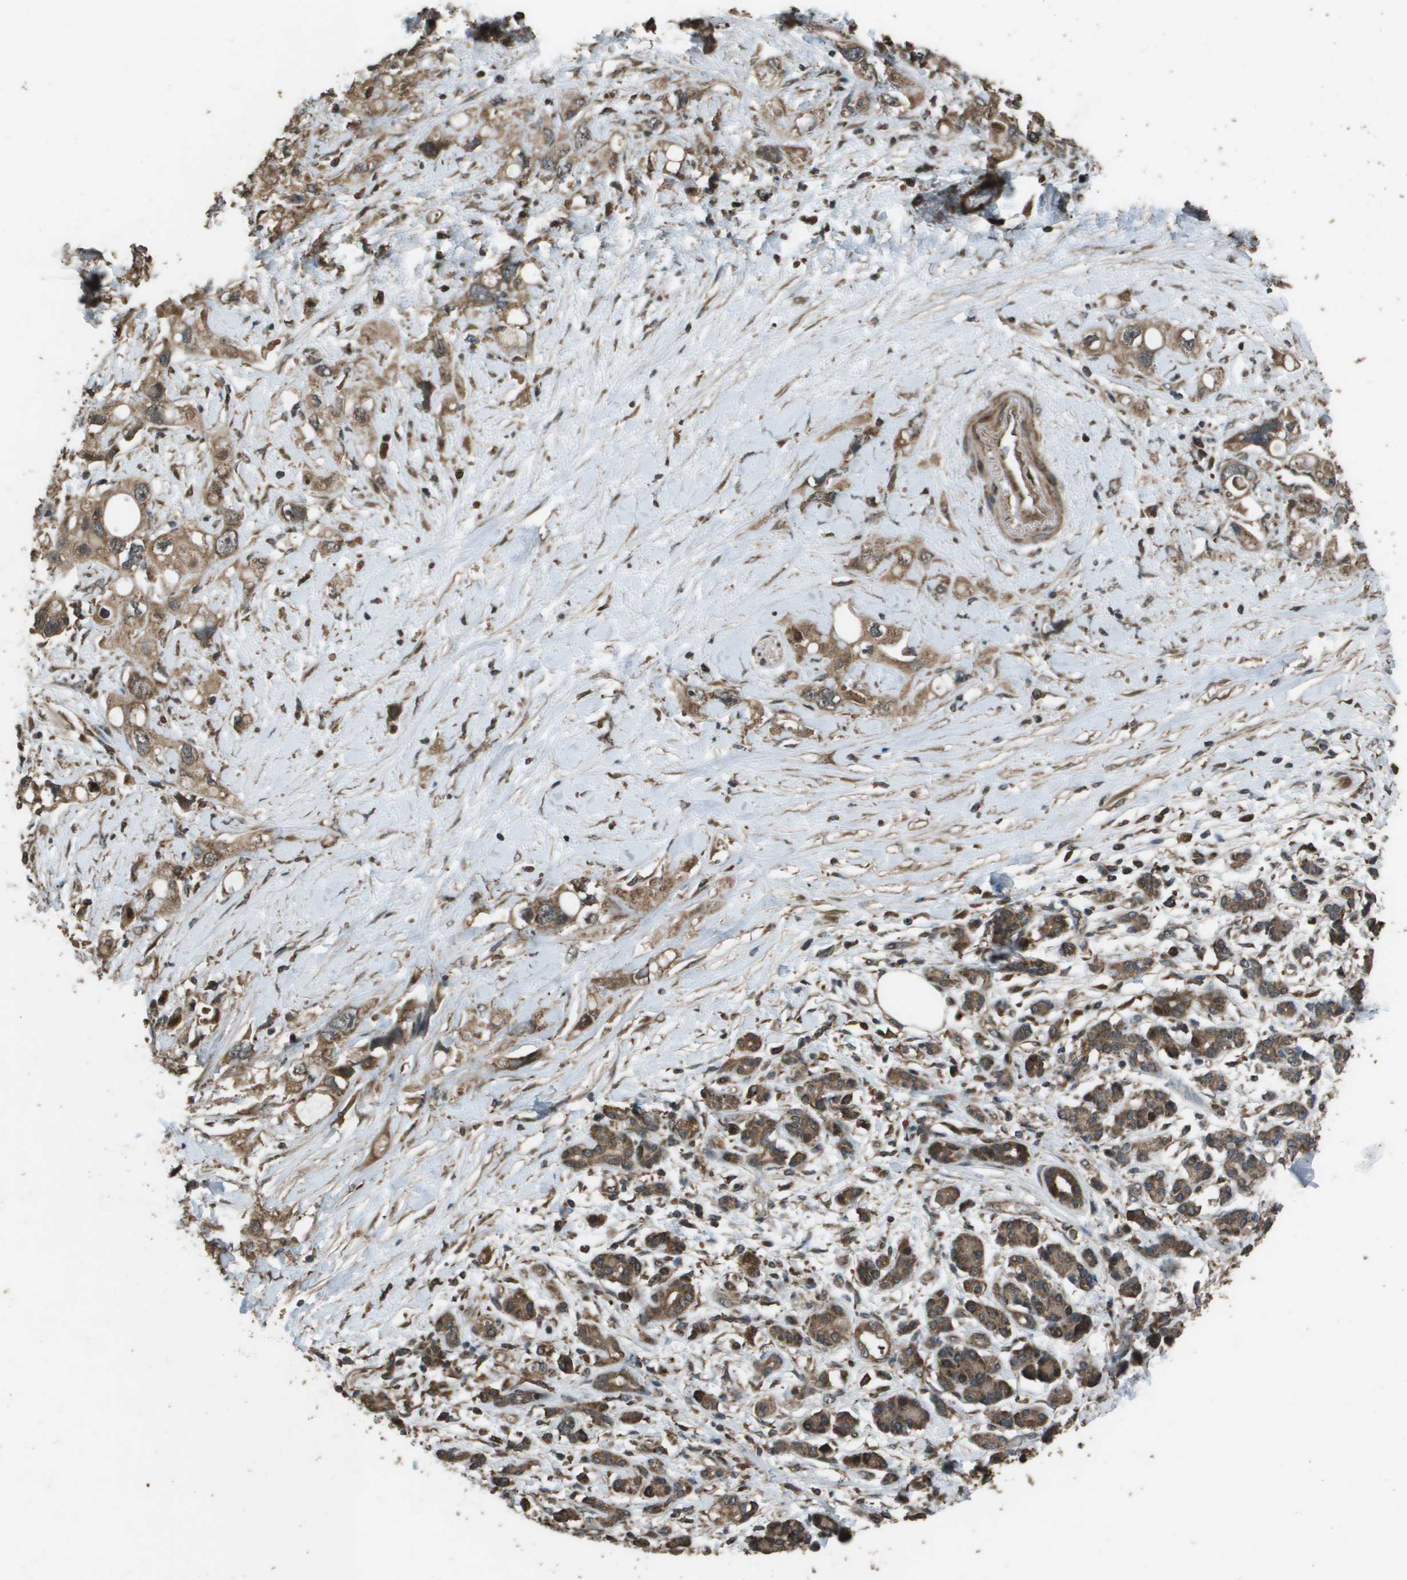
{"staining": {"intensity": "moderate", "quantity": ">75%", "location": "cytoplasmic/membranous"}, "tissue": "pancreatic cancer", "cell_type": "Tumor cells", "image_type": "cancer", "snomed": [{"axis": "morphology", "description": "Adenocarcinoma, NOS"}, {"axis": "topography", "description": "Pancreas"}], "caption": "The image displays a brown stain indicating the presence of a protein in the cytoplasmic/membranous of tumor cells in pancreatic cancer (adenocarcinoma).", "gene": "FIG4", "patient": {"sex": "female", "age": 56}}